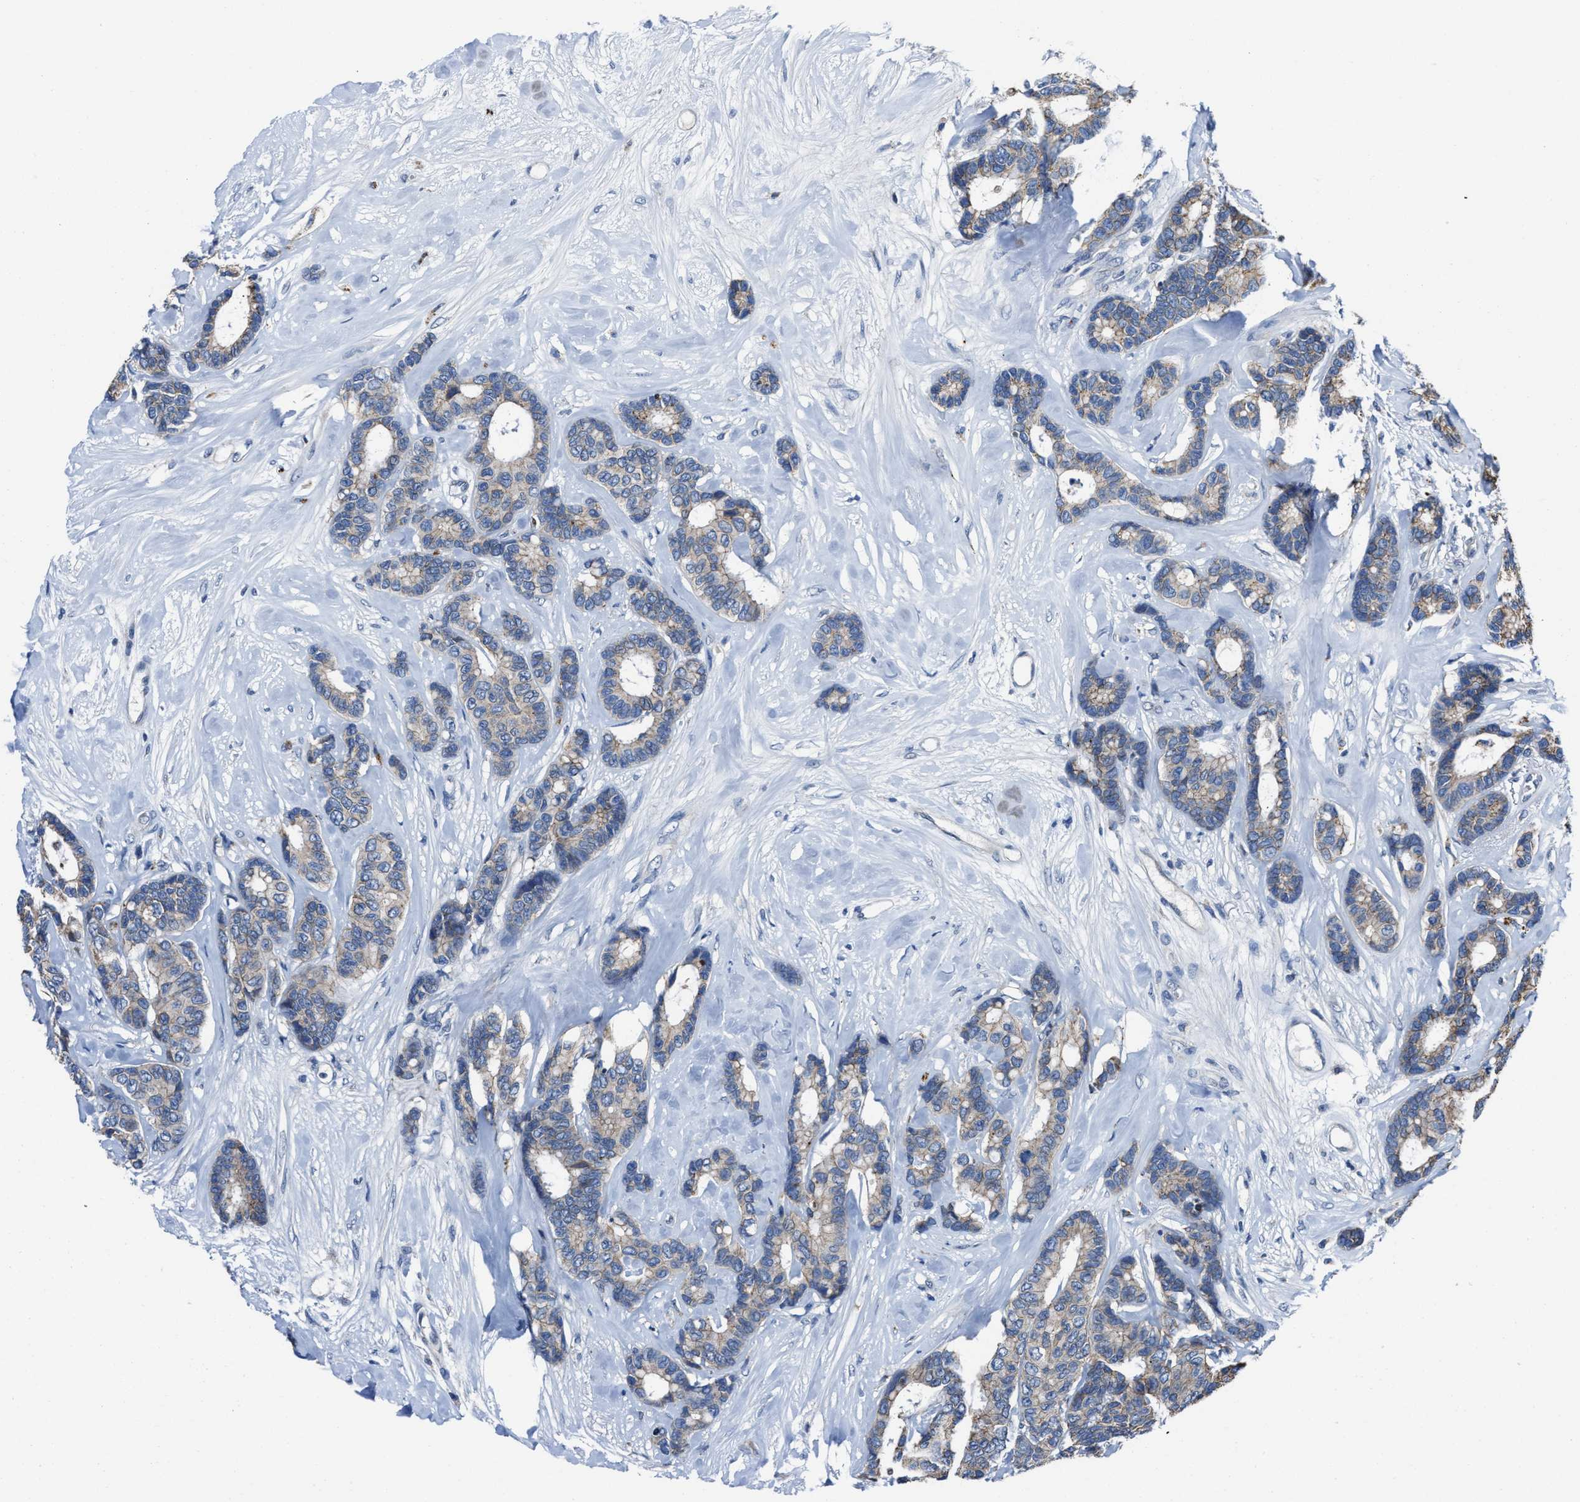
{"staining": {"intensity": "weak", "quantity": "25%-75%", "location": "cytoplasmic/membranous"}, "tissue": "breast cancer", "cell_type": "Tumor cells", "image_type": "cancer", "snomed": [{"axis": "morphology", "description": "Duct carcinoma"}, {"axis": "topography", "description": "Breast"}], "caption": "This is a photomicrograph of immunohistochemistry (IHC) staining of breast cancer, which shows weak expression in the cytoplasmic/membranous of tumor cells.", "gene": "GHITM", "patient": {"sex": "female", "age": 87}}